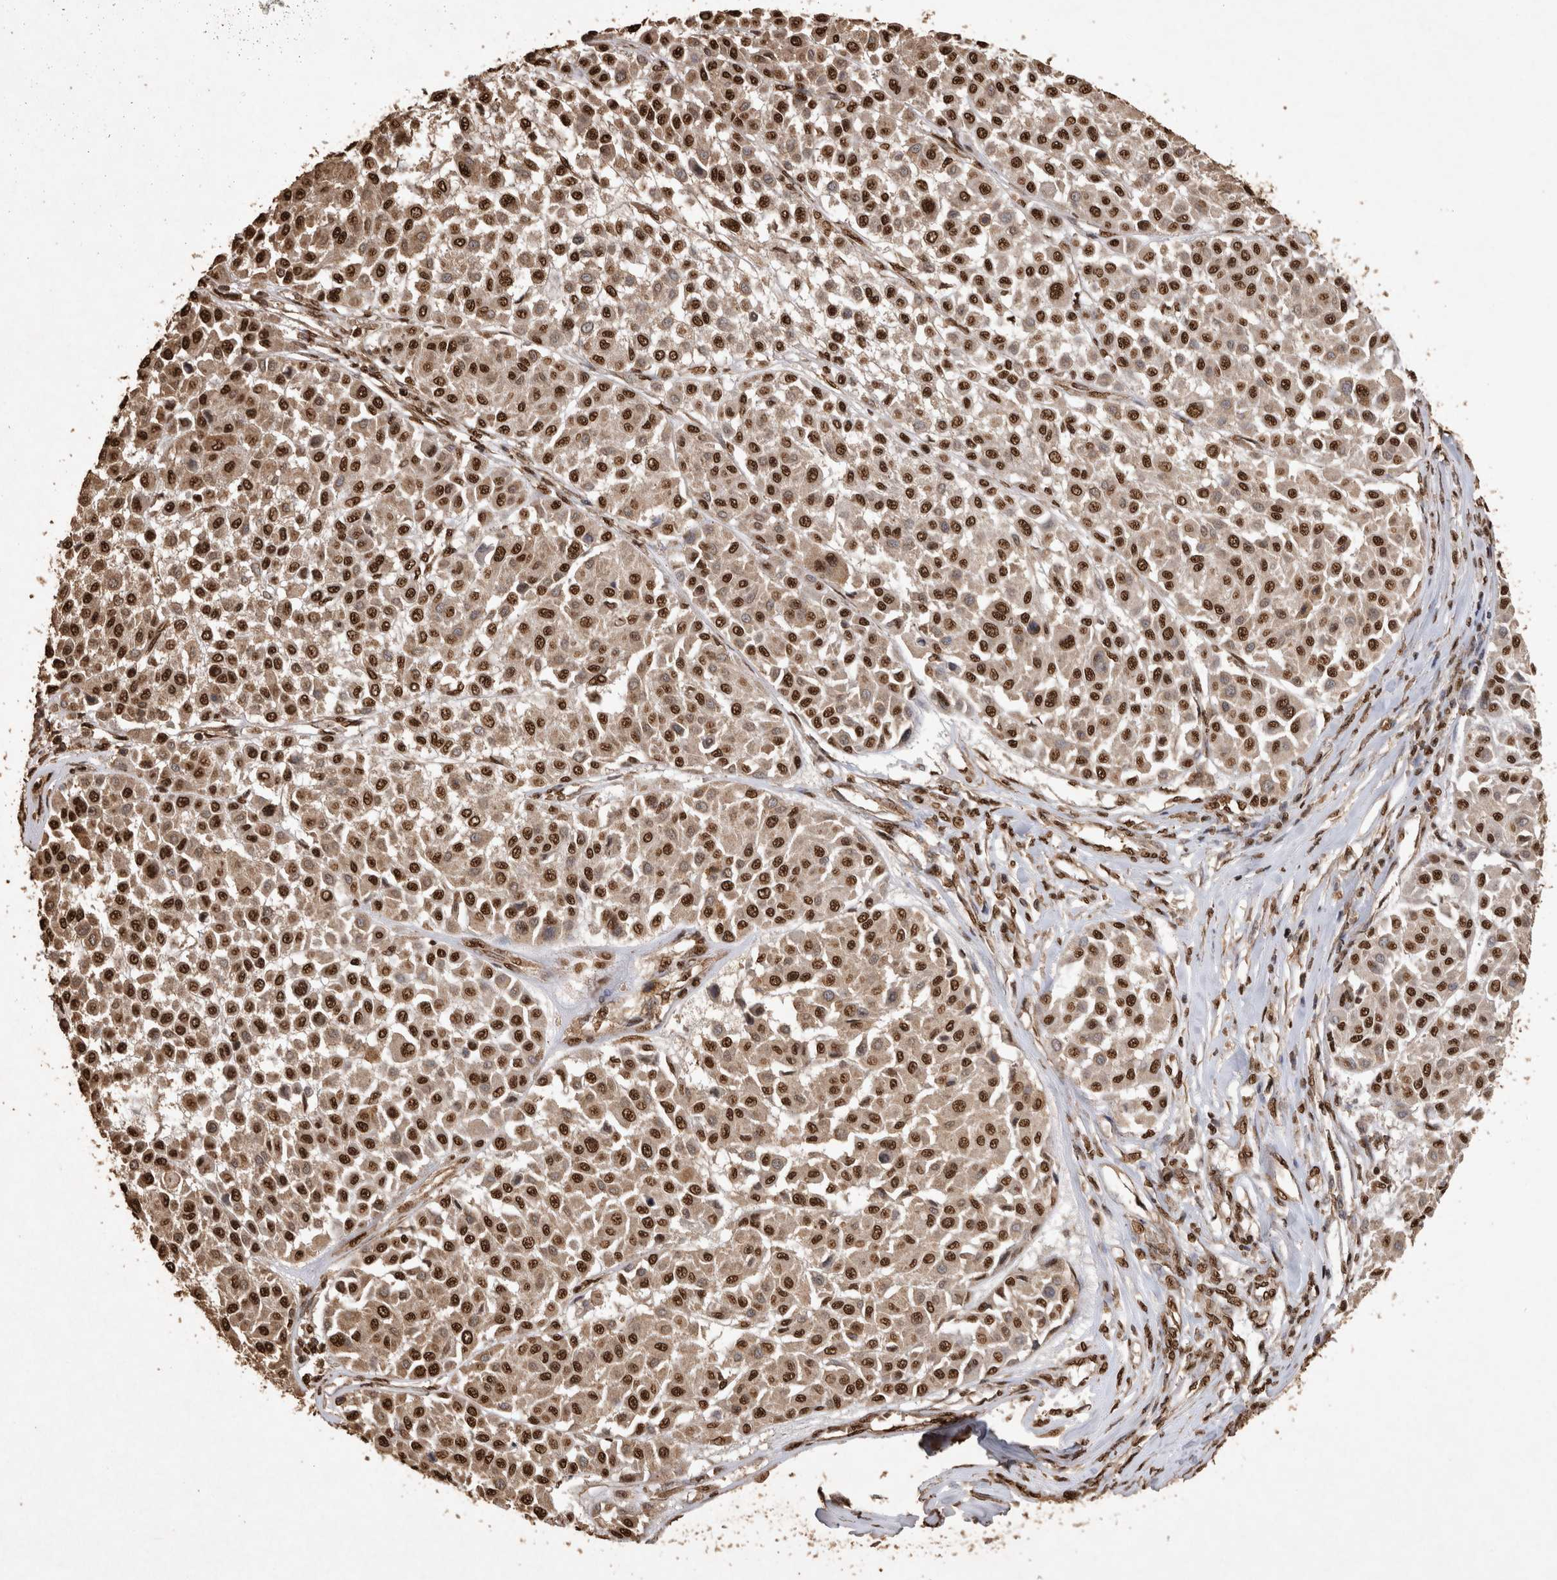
{"staining": {"intensity": "strong", "quantity": ">75%", "location": "nuclear"}, "tissue": "melanoma", "cell_type": "Tumor cells", "image_type": "cancer", "snomed": [{"axis": "morphology", "description": "Malignant melanoma, Metastatic site"}, {"axis": "topography", "description": "Soft tissue"}], "caption": "Immunohistochemistry (IHC) image of melanoma stained for a protein (brown), which displays high levels of strong nuclear staining in approximately >75% of tumor cells.", "gene": "OAS2", "patient": {"sex": "male", "age": 41}}